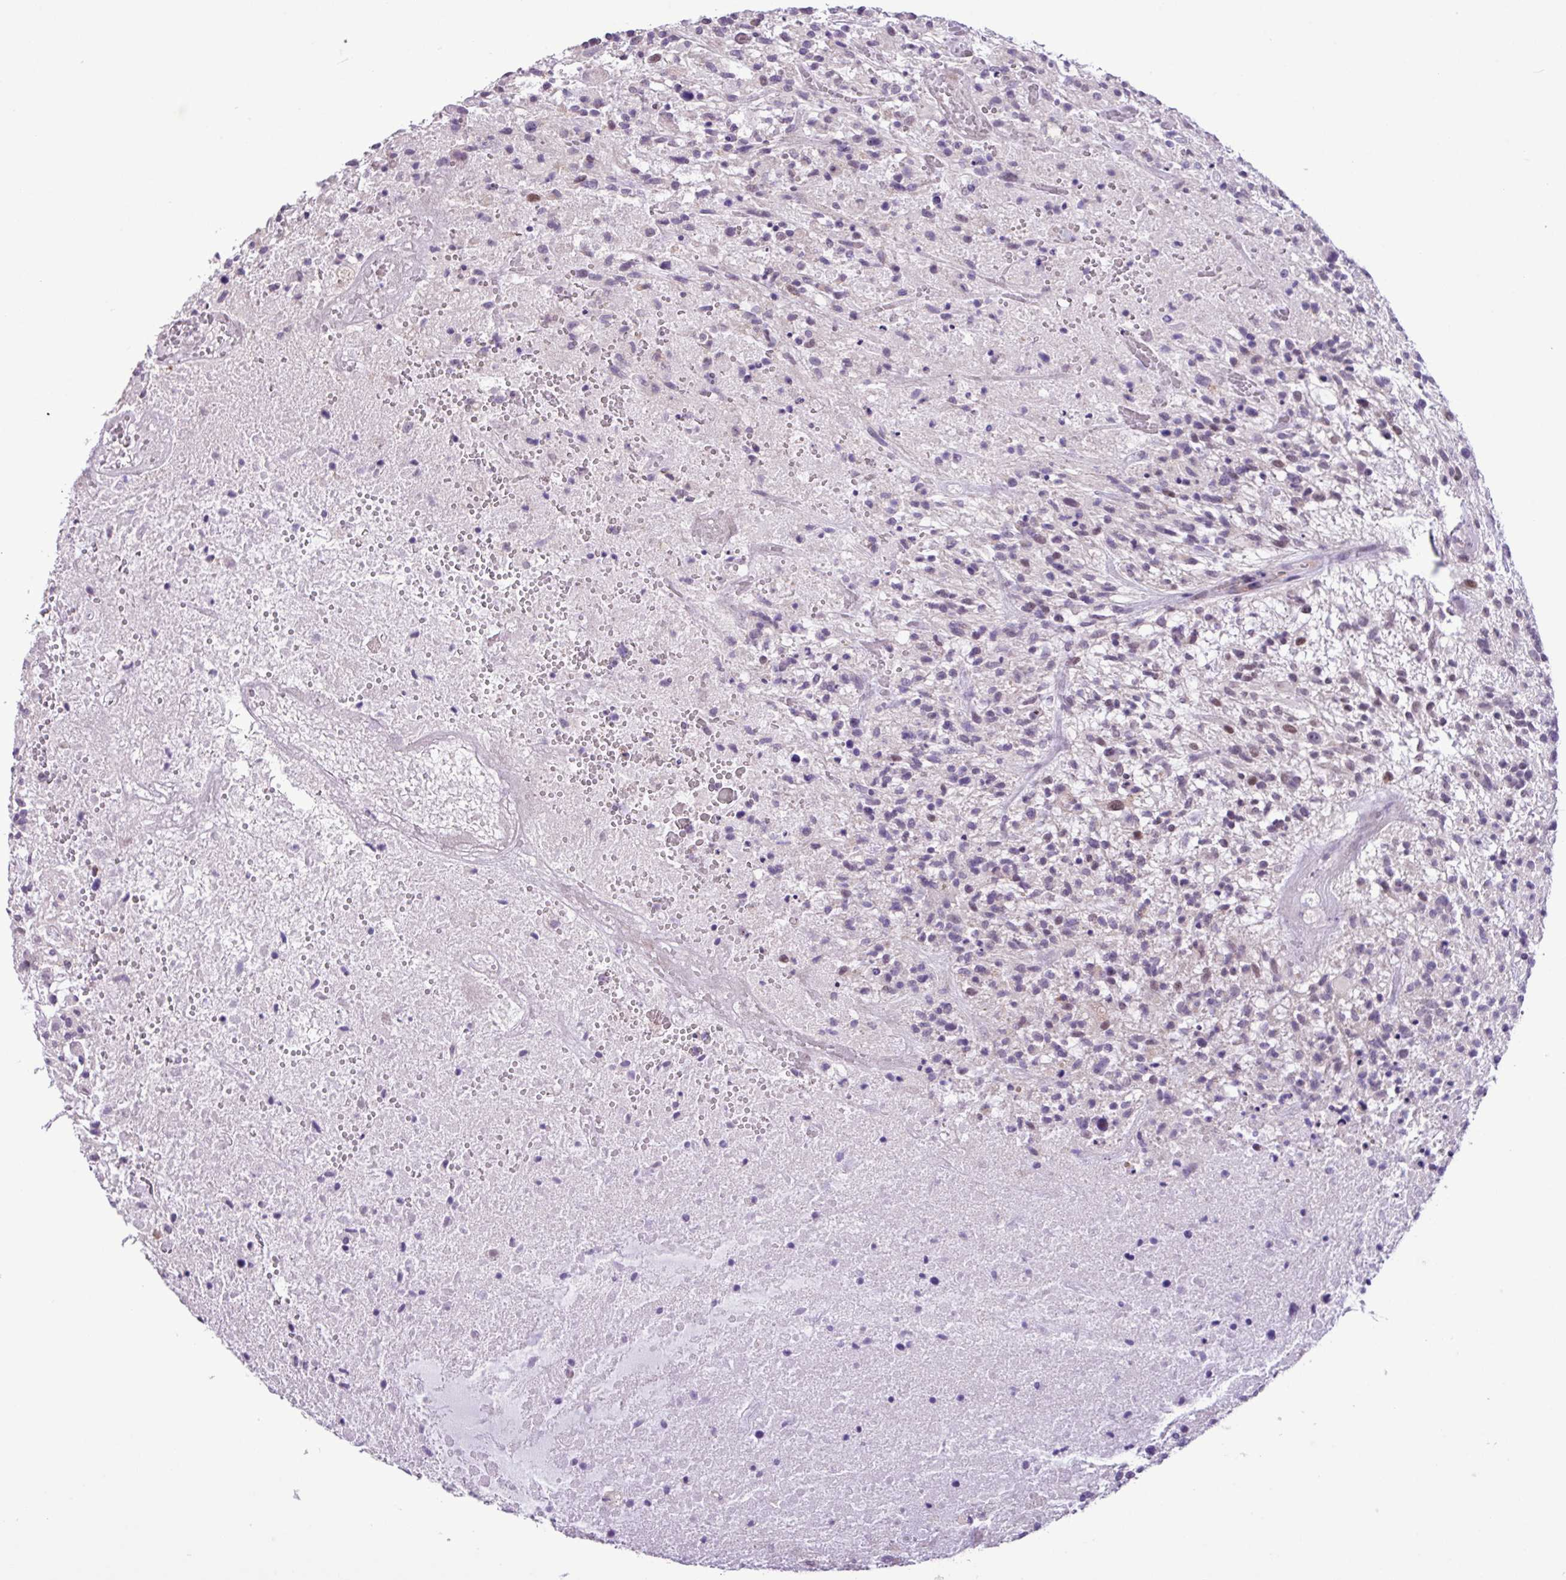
{"staining": {"intensity": "weak", "quantity": "25%-75%", "location": "nuclear"}, "tissue": "glioma", "cell_type": "Tumor cells", "image_type": "cancer", "snomed": [{"axis": "morphology", "description": "Glioma, malignant, High grade"}, {"axis": "topography", "description": "Brain"}], "caption": "Malignant glioma (high-grade) stained for a protein (brown) reveals weak nuclear positive expression in about 25%-75% of tumor cells.", "gene": "YLPM1", "patient": {"sex": "male", "age": 47}}